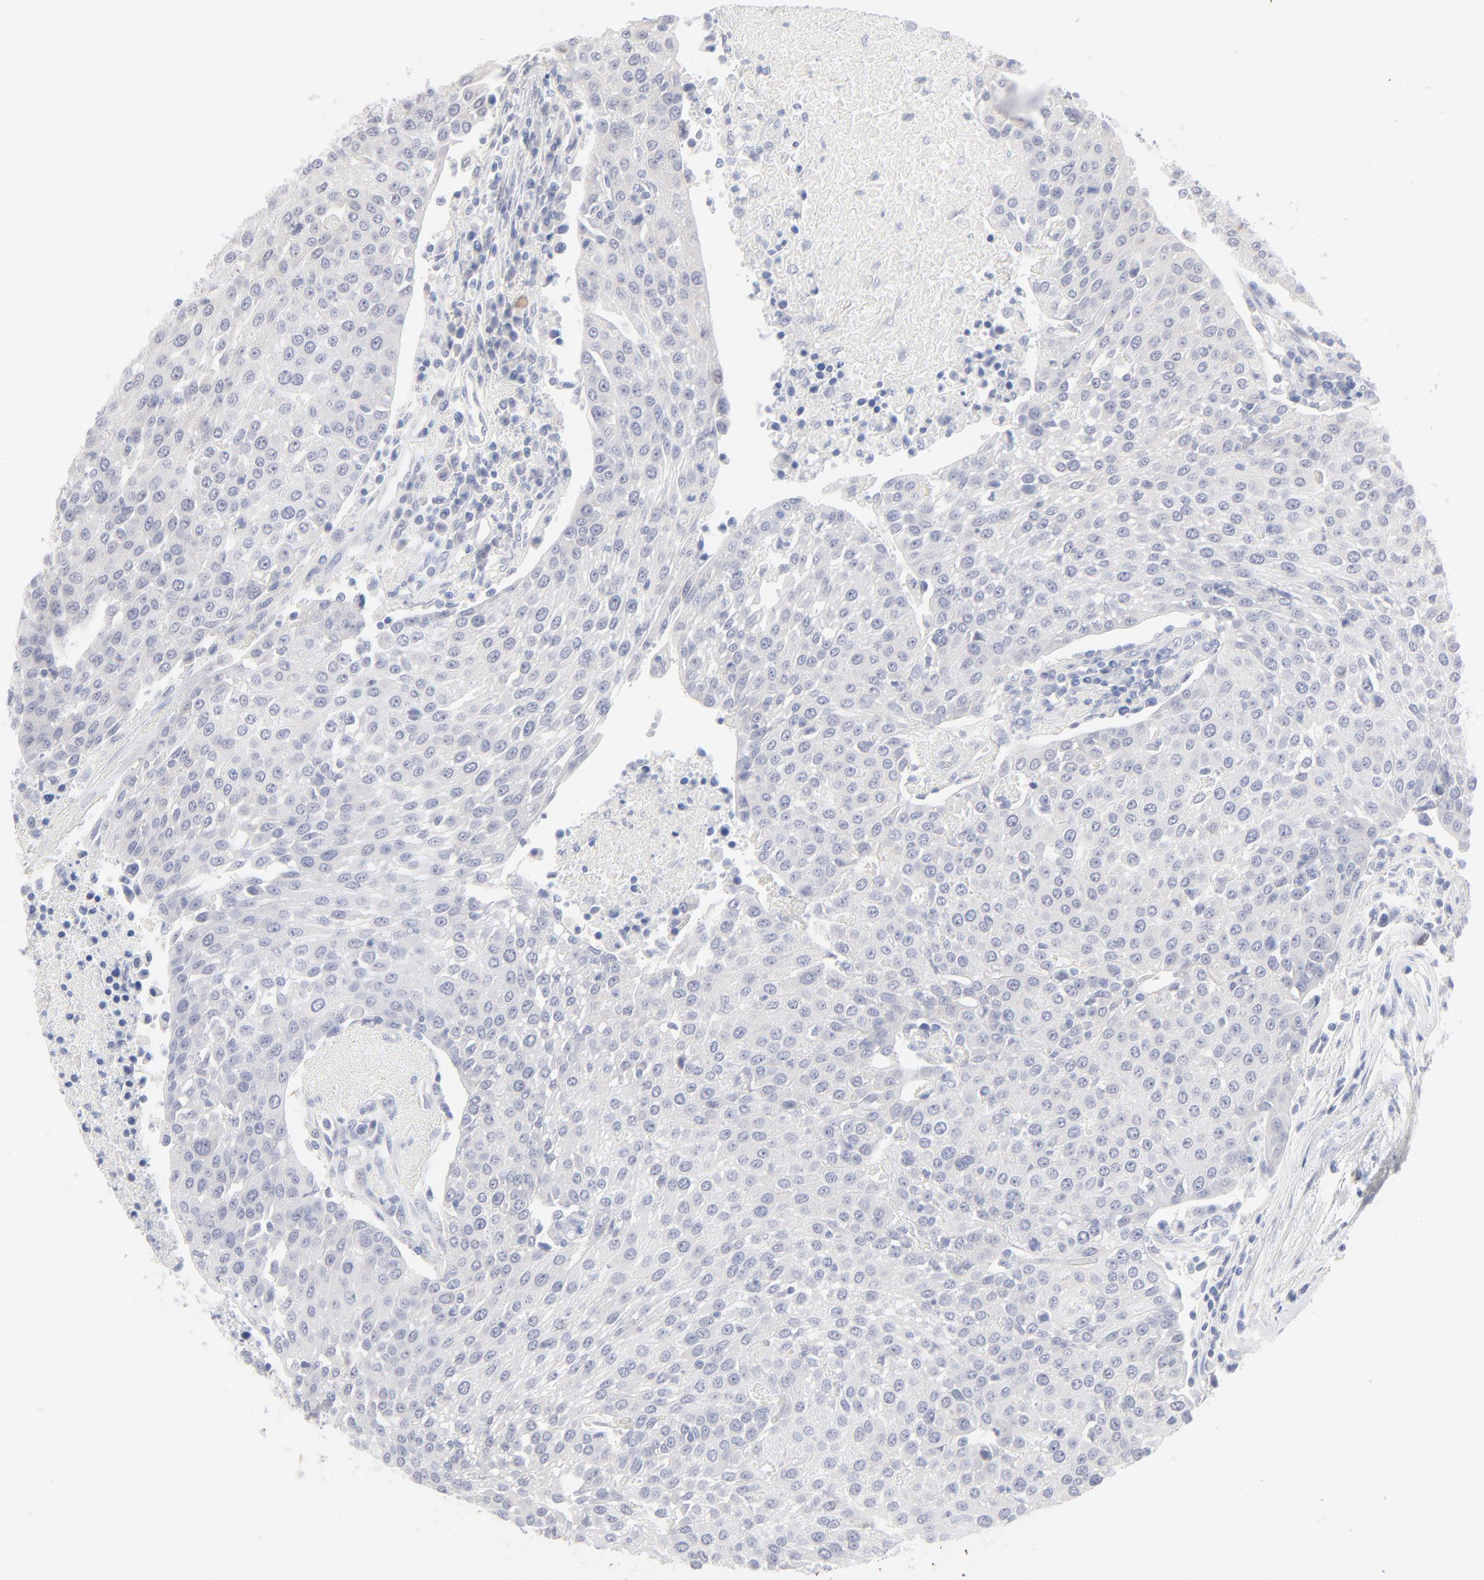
{"staining": {"intensity": "negative", "quantity": "none", "location": "none"}, "tissue": "urothelial cancer", "cell_type": "Tumor cells", "image_type": "cancer", "snomed": [{"axis": "morphology", "description": "Urothelial carcinoma, High grade"}, {"axis": "topography", "description": "Urinary bladder"}], "caption": "Urothelial cancer was stained to show a protein in brown. There is no significant positivity in tumor cells.", "gene": "ONECUT1", "patient": {"sex": "female", "age": 85}}